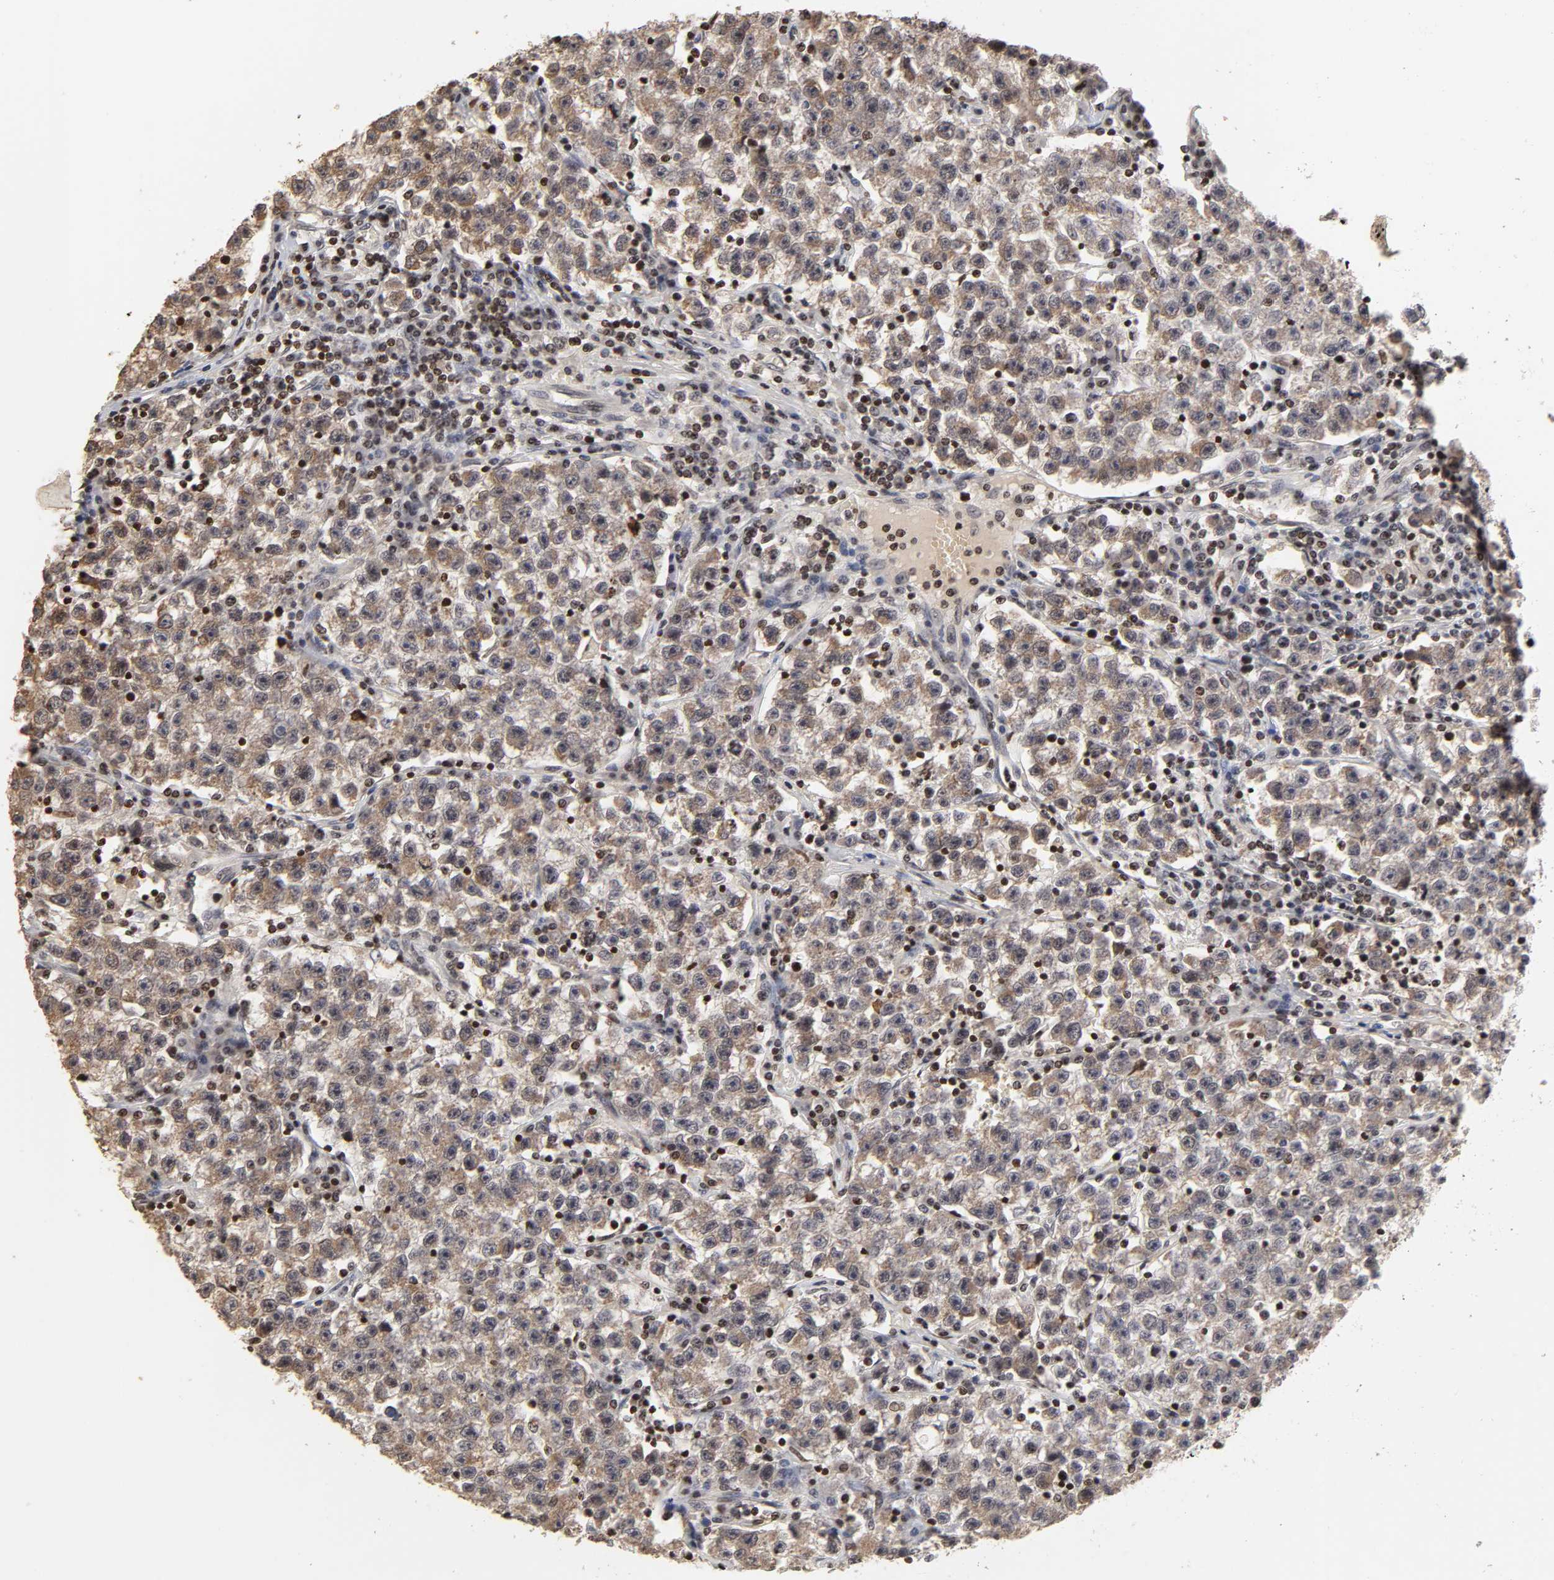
{"staining": {"intensity": "weak", "quantity": ">75%", "location": "cytoplasmic/membranous"}, "tissue": "testis cancer", "cell_type": "Tumor cells", "image_type": "cancer", "snomed": [{"axis": "morphology", "description": "Seminoma, NOS"}, {"axis": "topography", "description": "Testis"}], "caption": "The photomicrograph shows immunohistochemical staining of seminoma (testis). There is weak cytoplasmic/membranous expression is seen in about >75% of tumor cells.", "gene": "ZNF473", "patient": {"sex": "male", "age": 22}}